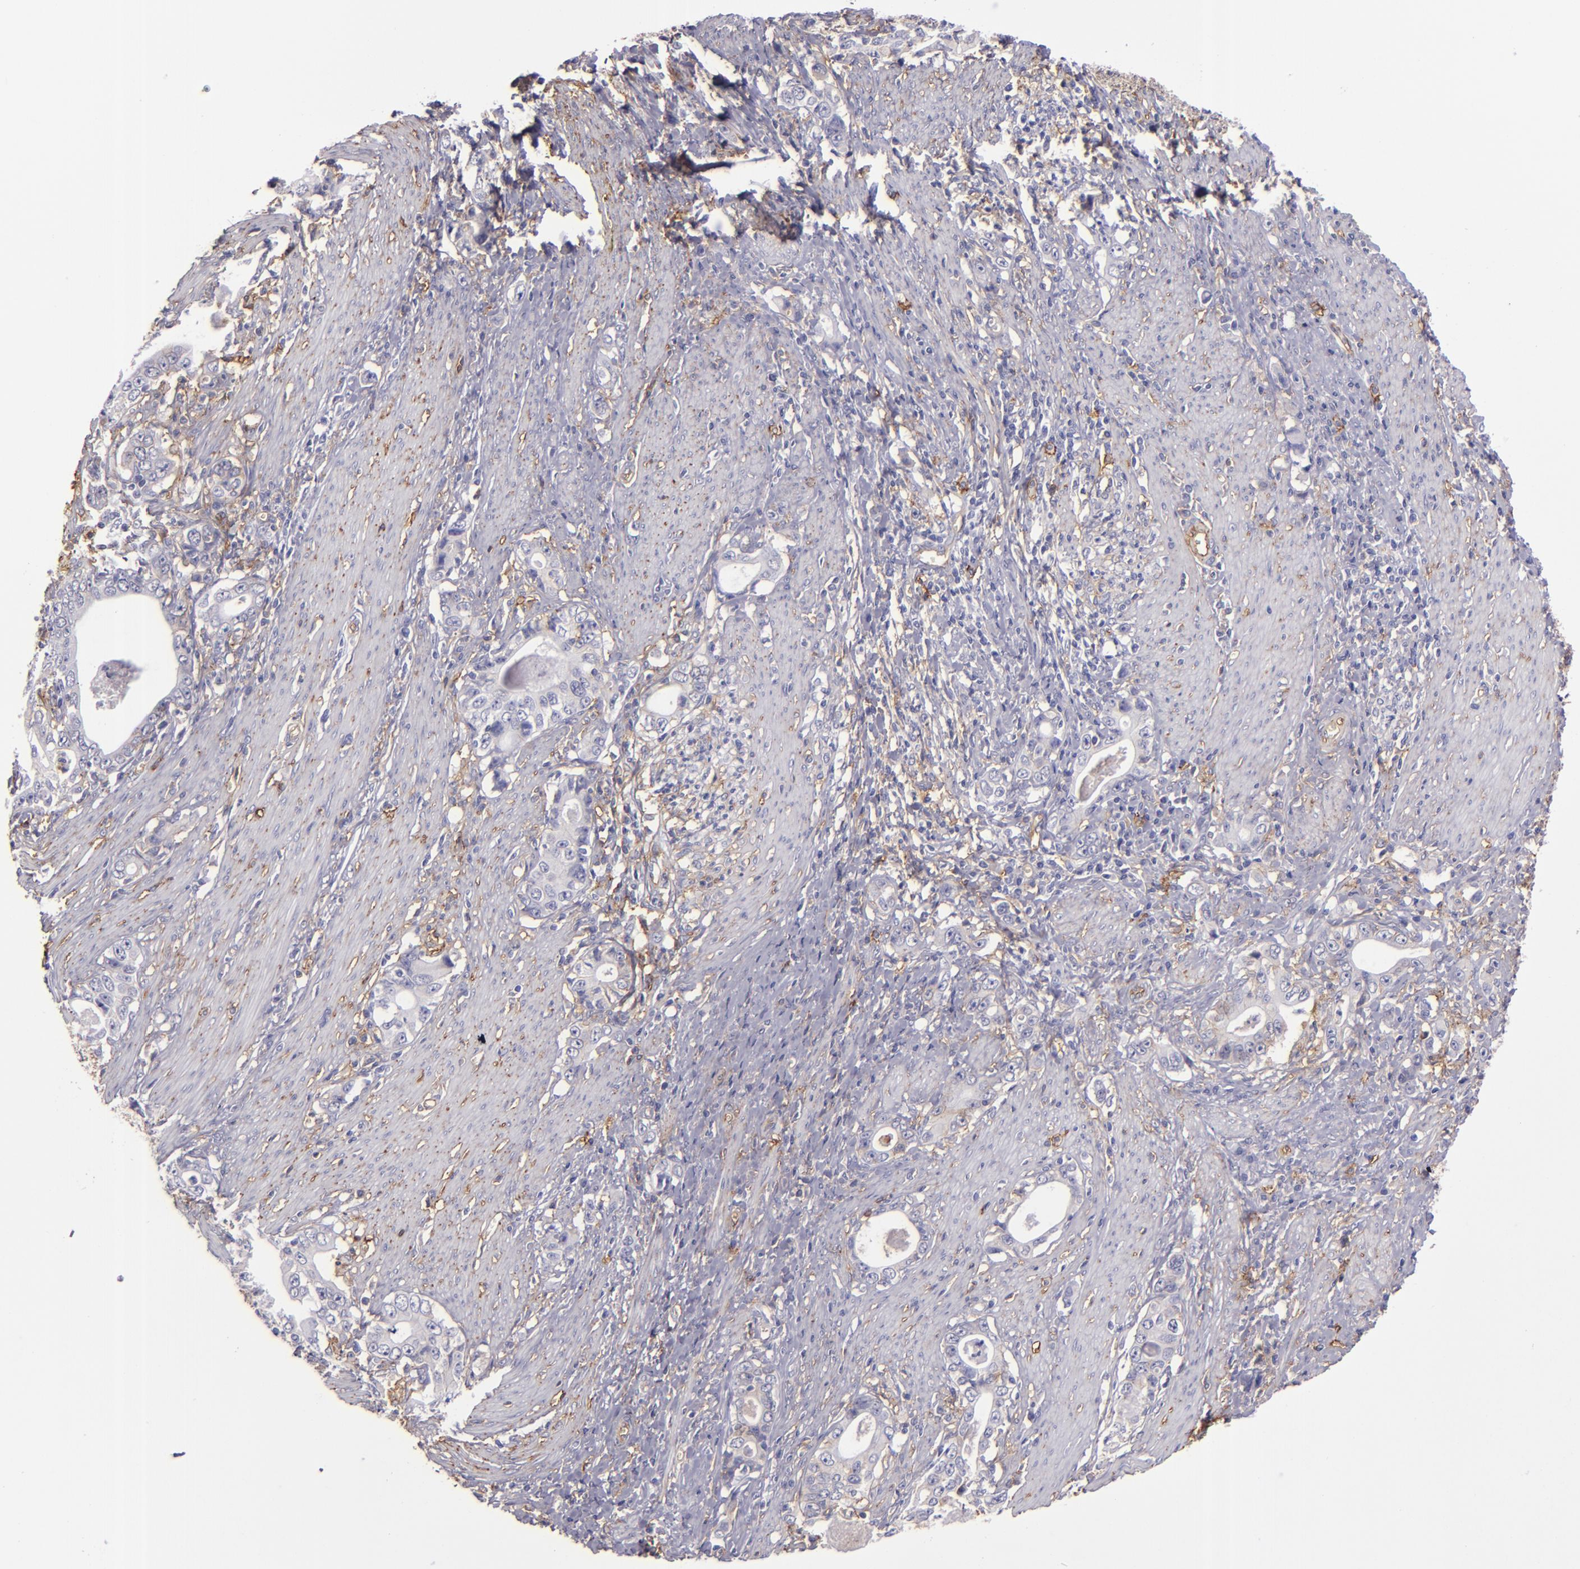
{"staining": {"intensity": "weak", "quantity": "25%-75%", "location": "cytoplasmic/membranous"}, "tissue": "stomach cancer", "cell_type": "Tumor cells", "image_type": "cancer", "snomed": [{"axis": "morphology", "description": "Adenocarcinoma, NOS"}, {"axis": "topography", "description": "Stomach, lower"}], "caption": "Immunohistochemistry (IHC) histopathology image of neoplastic tissue: human adenocarcinoma (stomach) stained using IHC exhibits low levels of weak protein expression localized specifically in the cytoplasmic/membranous of tumor cells, appearing as a cytoplasmic/membranous brown color.", "gene": "CD9", "patient": {"sex": "female", "age": 72}}